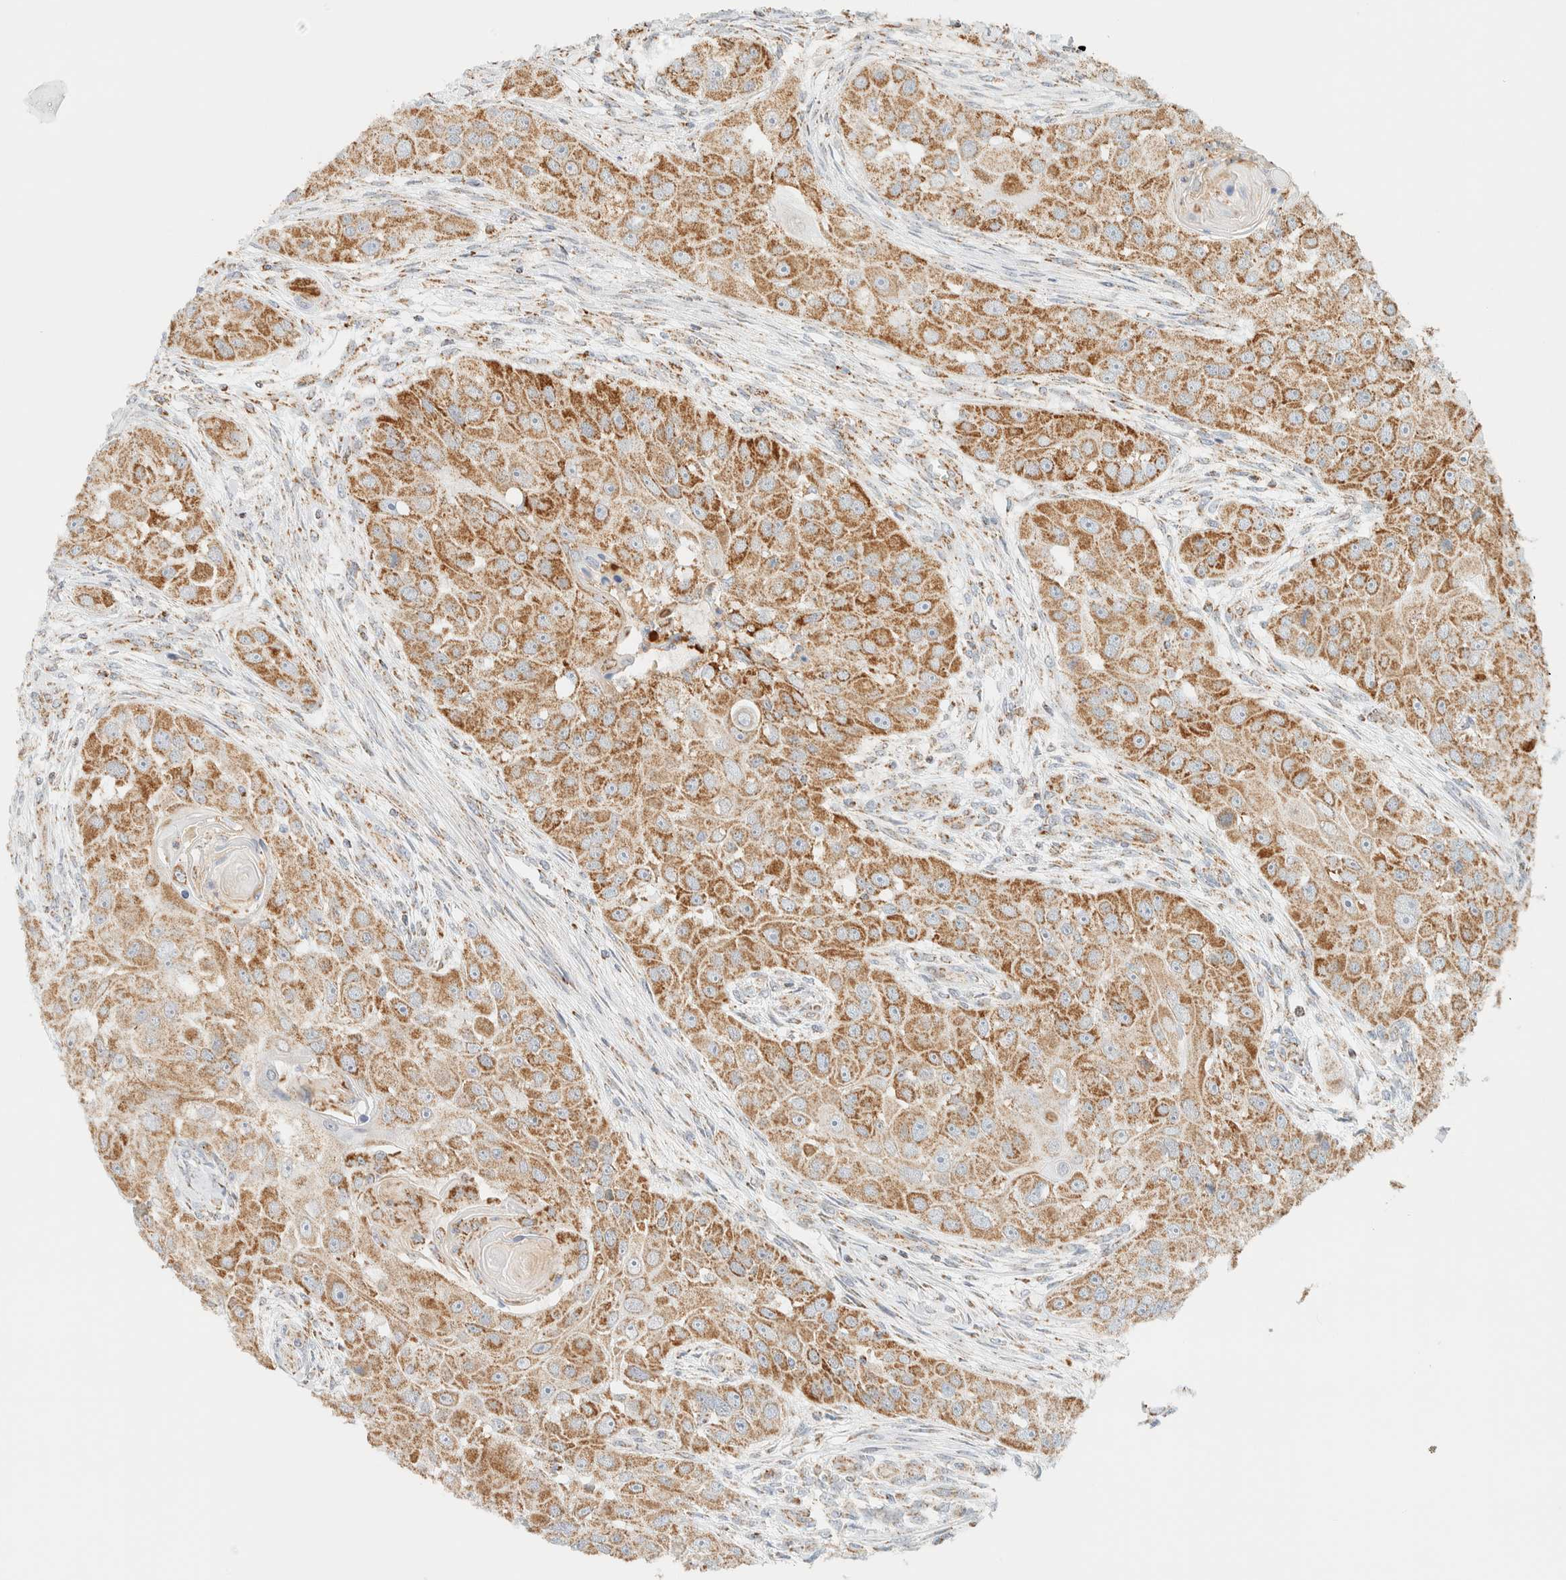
{"staining": {"intensity": "moderate", "quantity": ">75%", "location": "cytoplasmic/membranous"}, "tissue": "head and neck cancer", "cell_type": "Tumor cells", "image_type": "cancer", "snomed": [{"axis": "morphology", "description": "Normal tissue, NOS"}, {"axis": "morphology", "description": "Squamous cell carcinoma, NOS"}, {"axis": "topography", "description": "Skeletal muscle"}, {"axis": "topography", "description": "Head-Neck"}], "caption": "This is an image of immunohistochemistry staining of squamous cell carcinoma (head and neck), which shows moderate staining in the cytoplasmic/membranous of tumor cells.", "gene": "KIFAP3", "patient": {"sex": "male", "age": 51}}